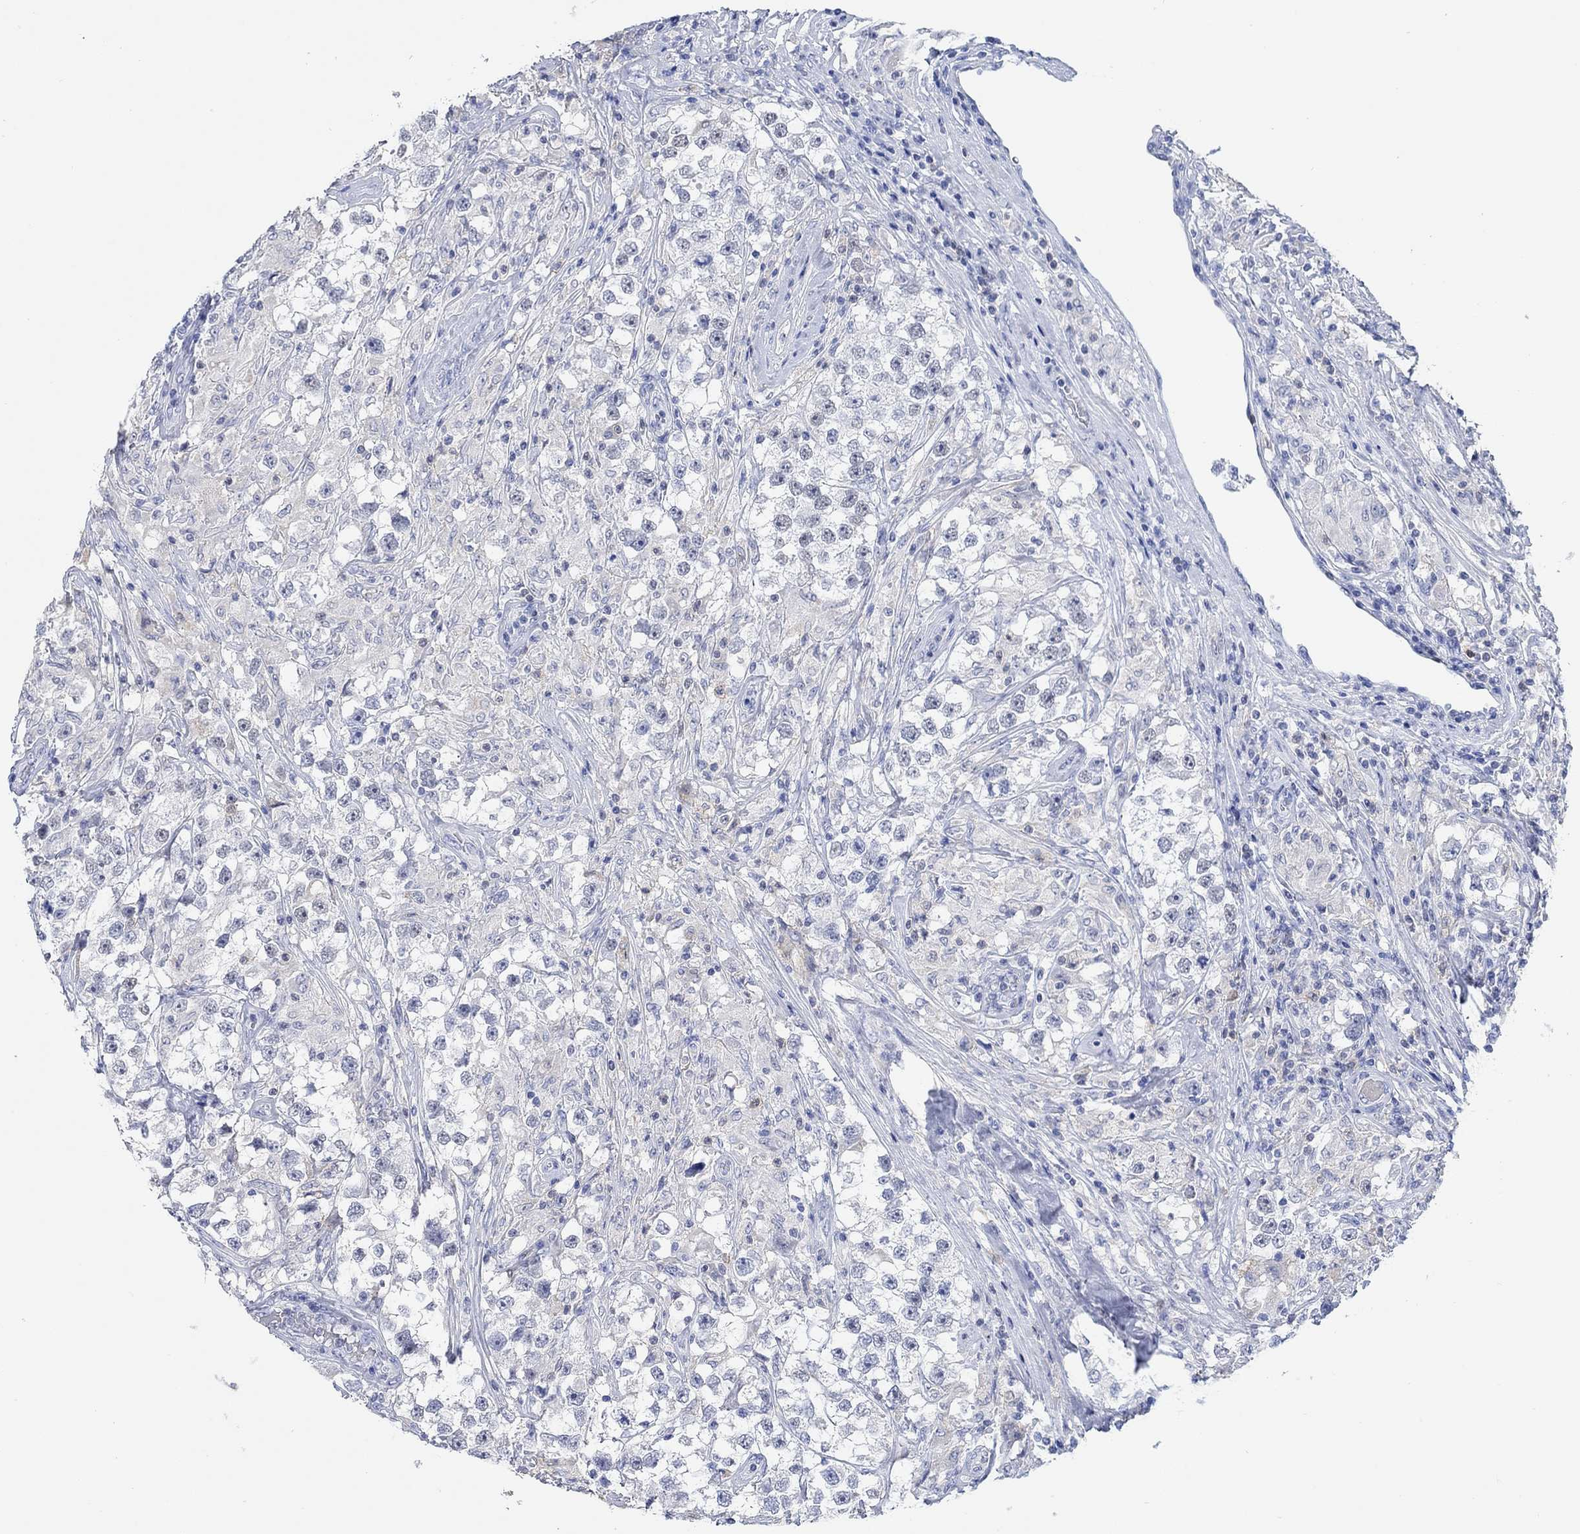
{"staining": {"intensity": "negative", "quantity": "none", "location": "none"}, "tissue": "testis cancer", "cell_type": "Tumor cells", "image_type": "cancer", "snomed": [{"axis": "morphology", "description": "Seminoma, NOS"}, {"axis": "topography", "description": "Testis"}], "caption": "IHC image of testis cancer stained for a protein (brown), which reveals no positivity in tumor cells.", "gene": "PPP1R17", "patient": {"sex": "male", "age": 46}}